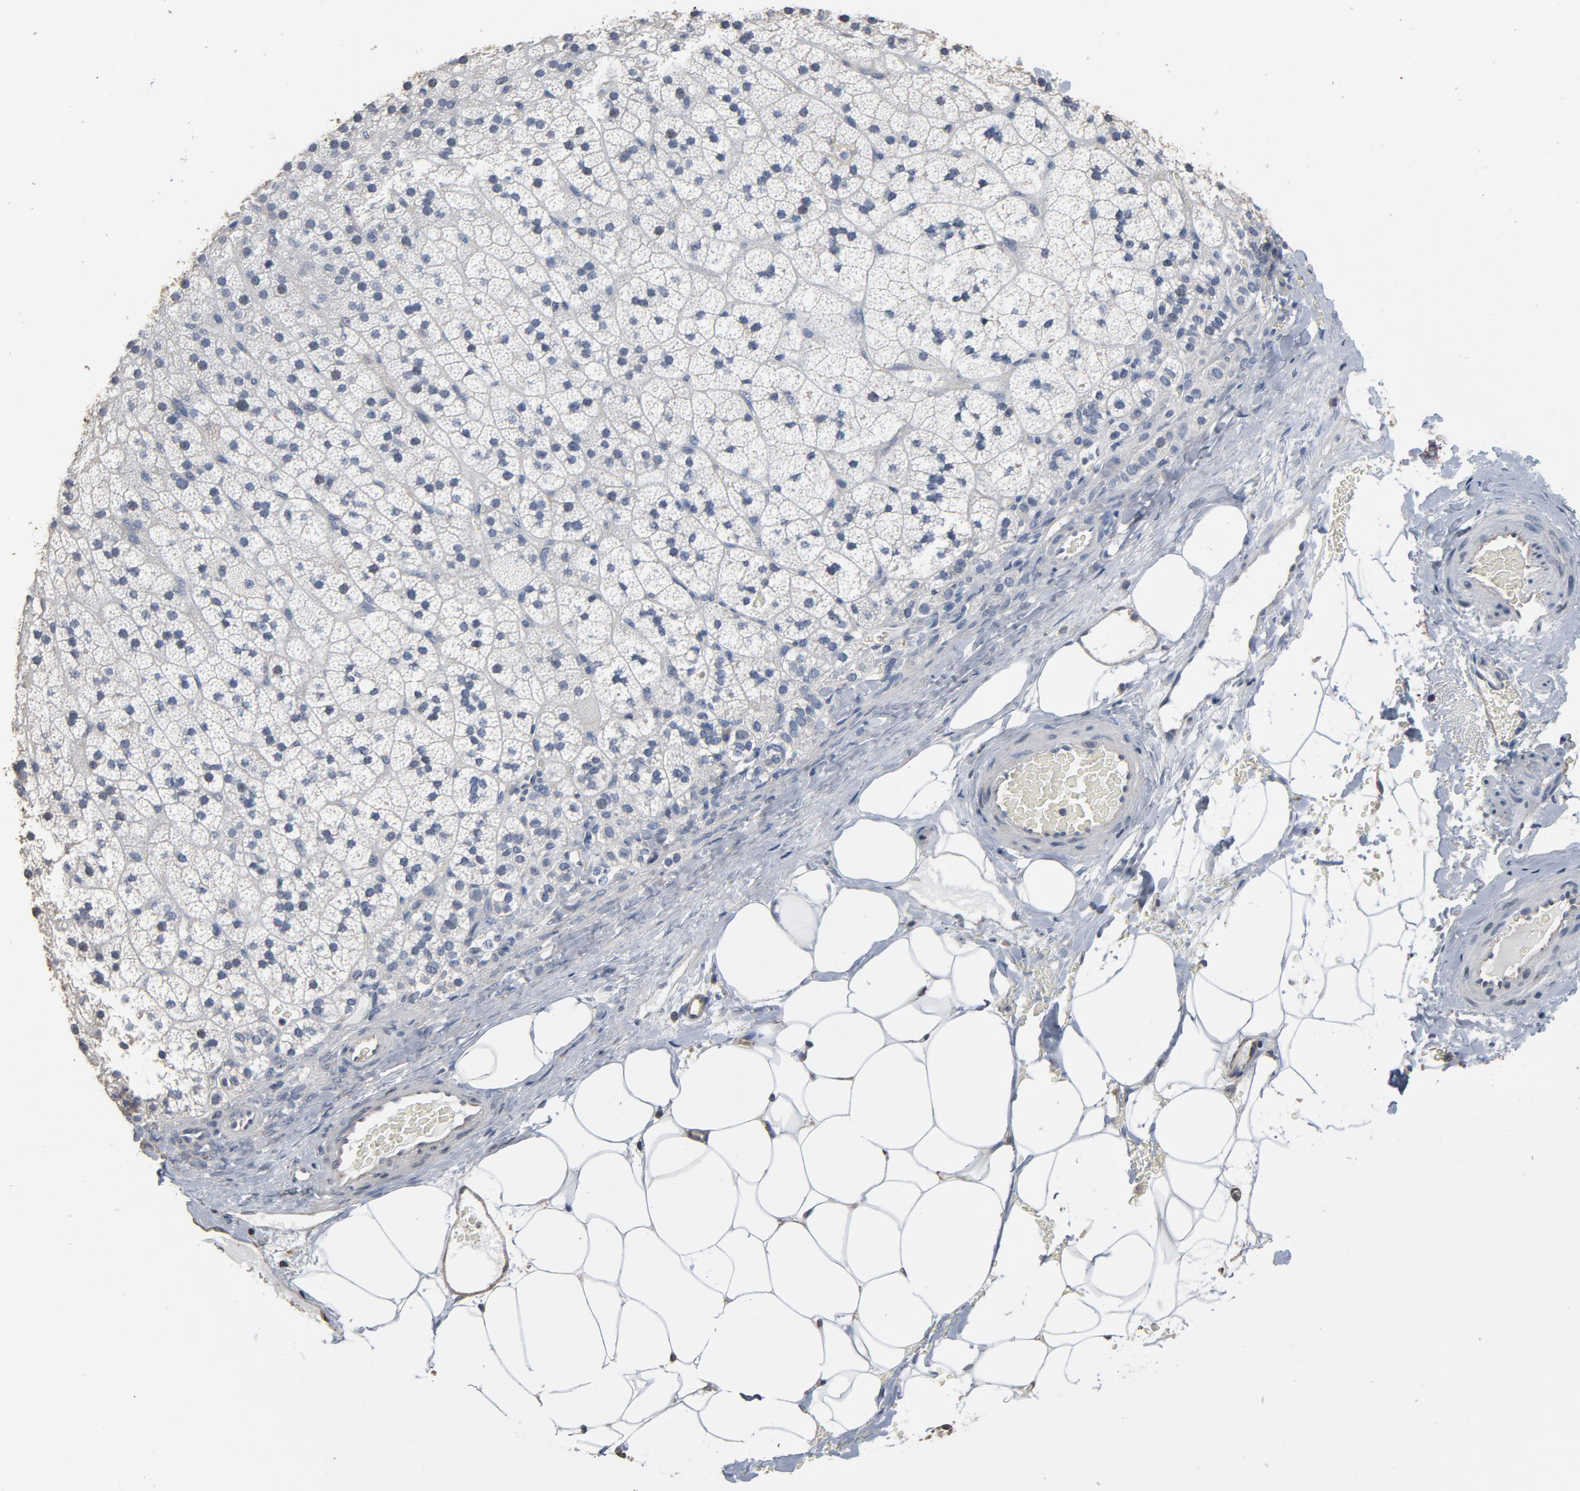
{"staining": {"intensity": "negative", "quantity": "none", "location": "none"}, "tissue": "adrenal gland", "cell_type": "Glandular cells", "image_type": "normal", "snomed": [{"axis": "morphology", "description": "Normal tissue, NOS"}, {"axis": "topography", "description": "Adrenal gland"}], "caption": "Glandular cells show no significant staining in normal adrenal gland. Brightfield microscopy of IHC stained with DAB (brown) and hematoxylin (blue), captured at high magnification.", "gene": "SOX6", "patient": {"sex": "male", "age": 35}}